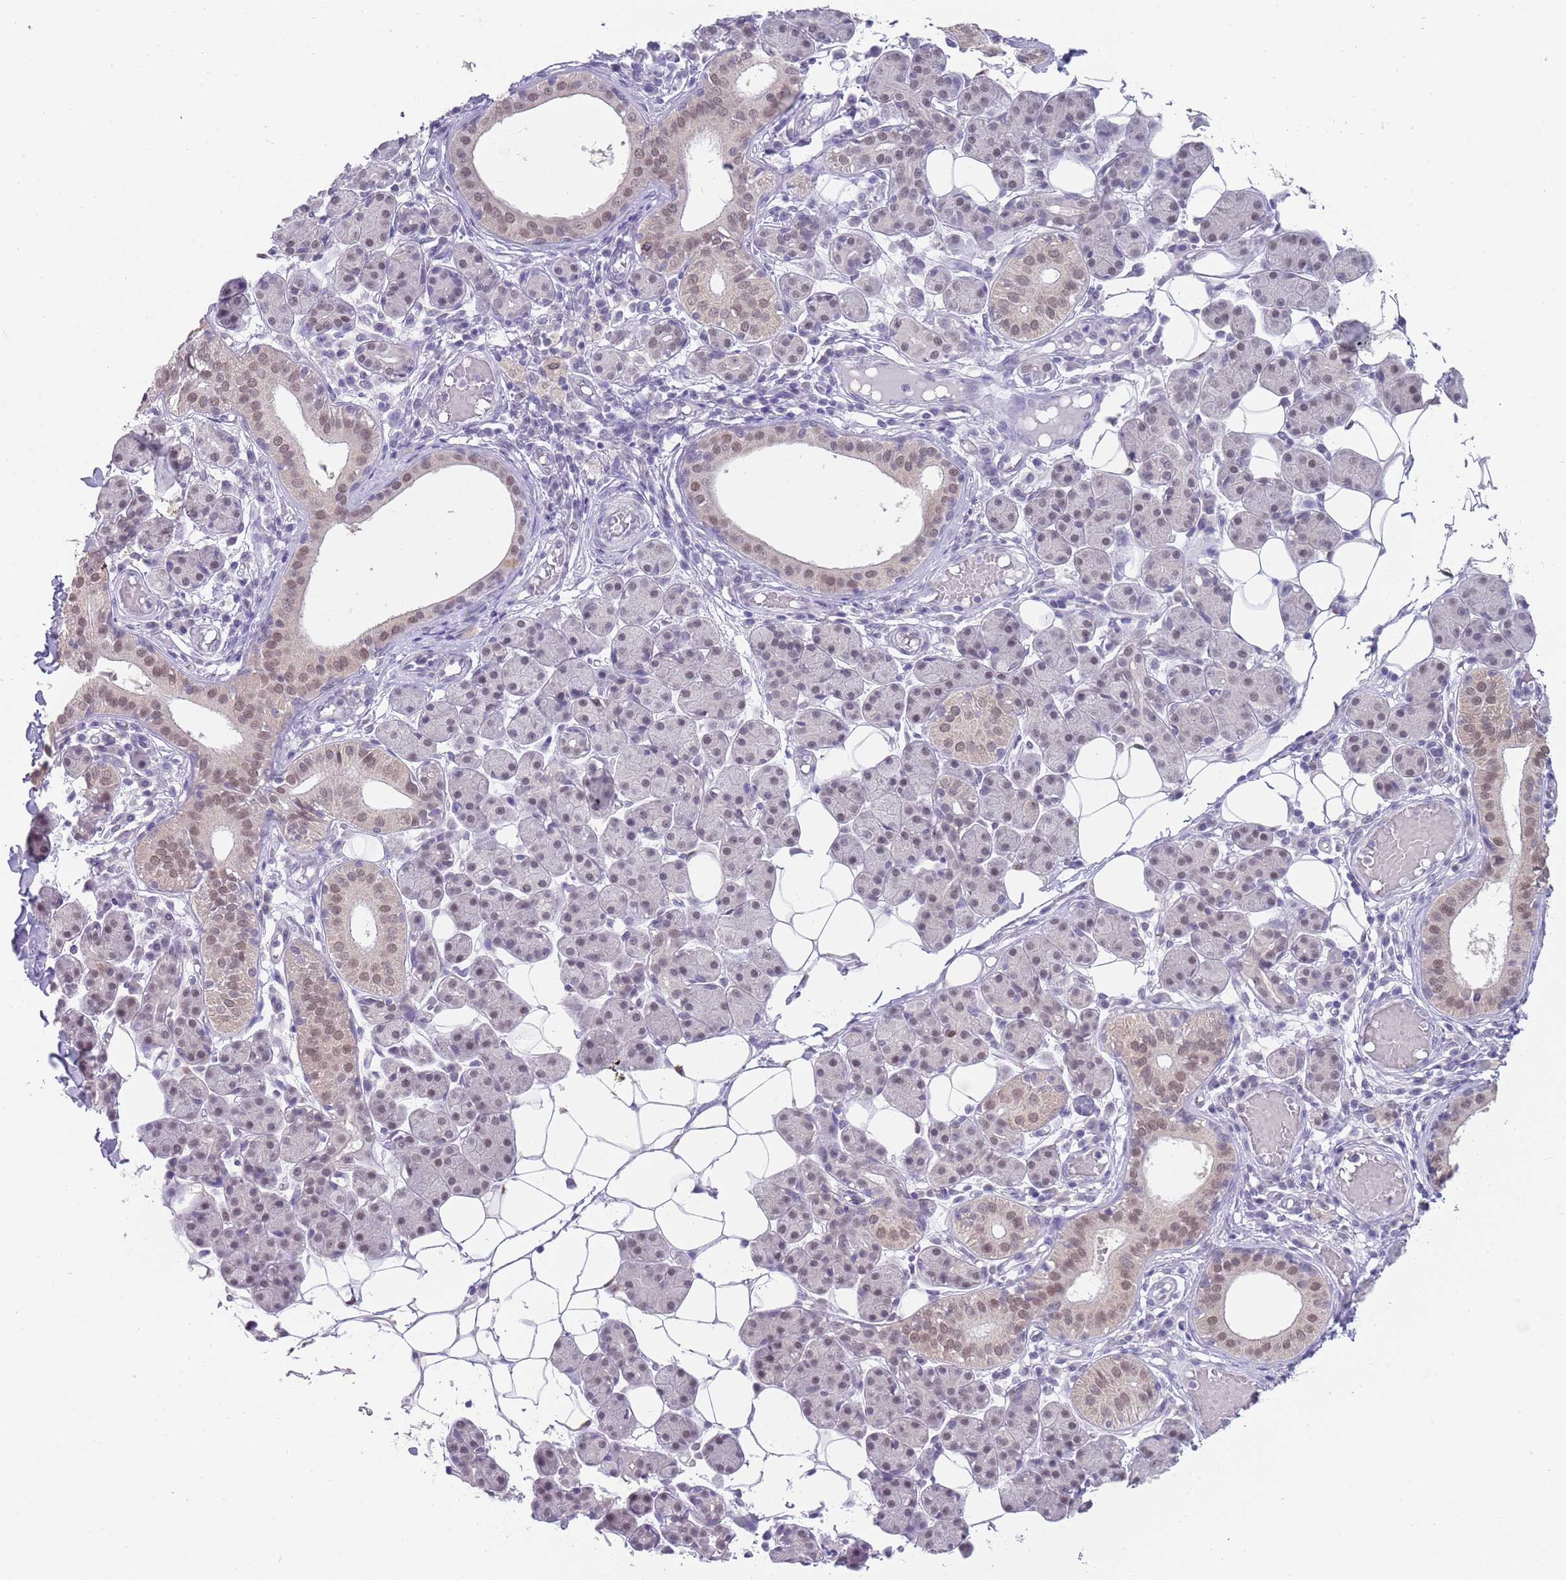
{"staining": {"intensity": "weak", "quantity": "25%-75%", "location": "nuclear"}, "tissue": "salivary gland", "cell_type": "Glandular cells", "image_type": "normal", "snomed": [{"axis": "morphology", "description": "Normal tissue, NOS"}, {"axis": "topography", "description": "Salivary gland"}], "caption": "Protein expression analysis of normal salivary gland displays weak nuclear expression in approximately 25%-75% of glandular cells.", "gene": "SEPHS2", "patient": {"sex": "female", "age": 33}}